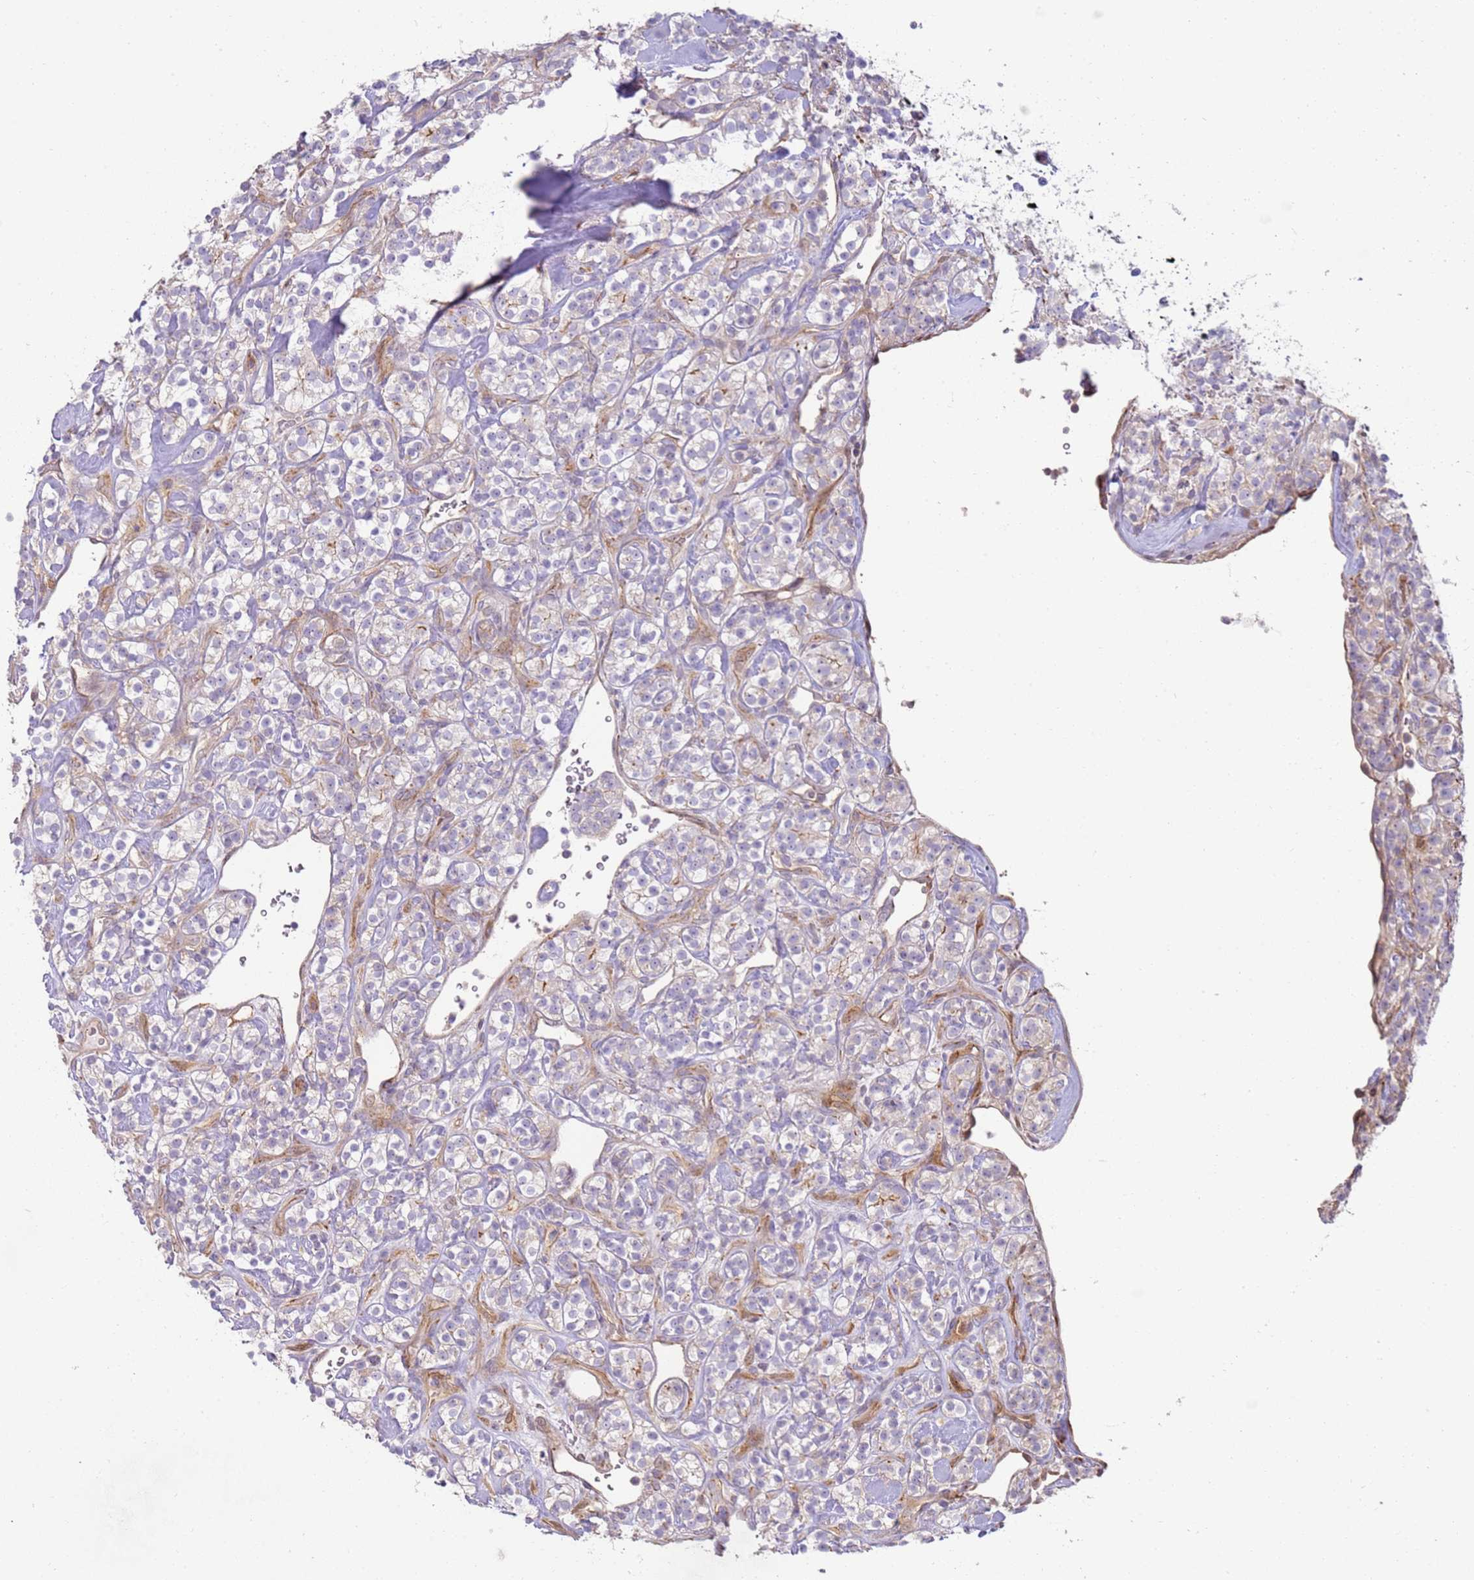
{"staining": {"intensity": "negative", "quantity": "none", "location": "none"}, "tissue": "renal cancer", "cell_type": "Tumor cells", "image_type": "cancer", "snomed": [{"axis": "morphology", "description": "Adenocarcinoma, NOS"}, {"axis": "topography", "description": "Kidney"}], "caption": "Human adenocarcinoma (renal) stained for a protein using immunohistochemistry exhibits no positivity in tumor cells.", "gene": "GRAP", "patient": {"sex": "male", "age": 77}}